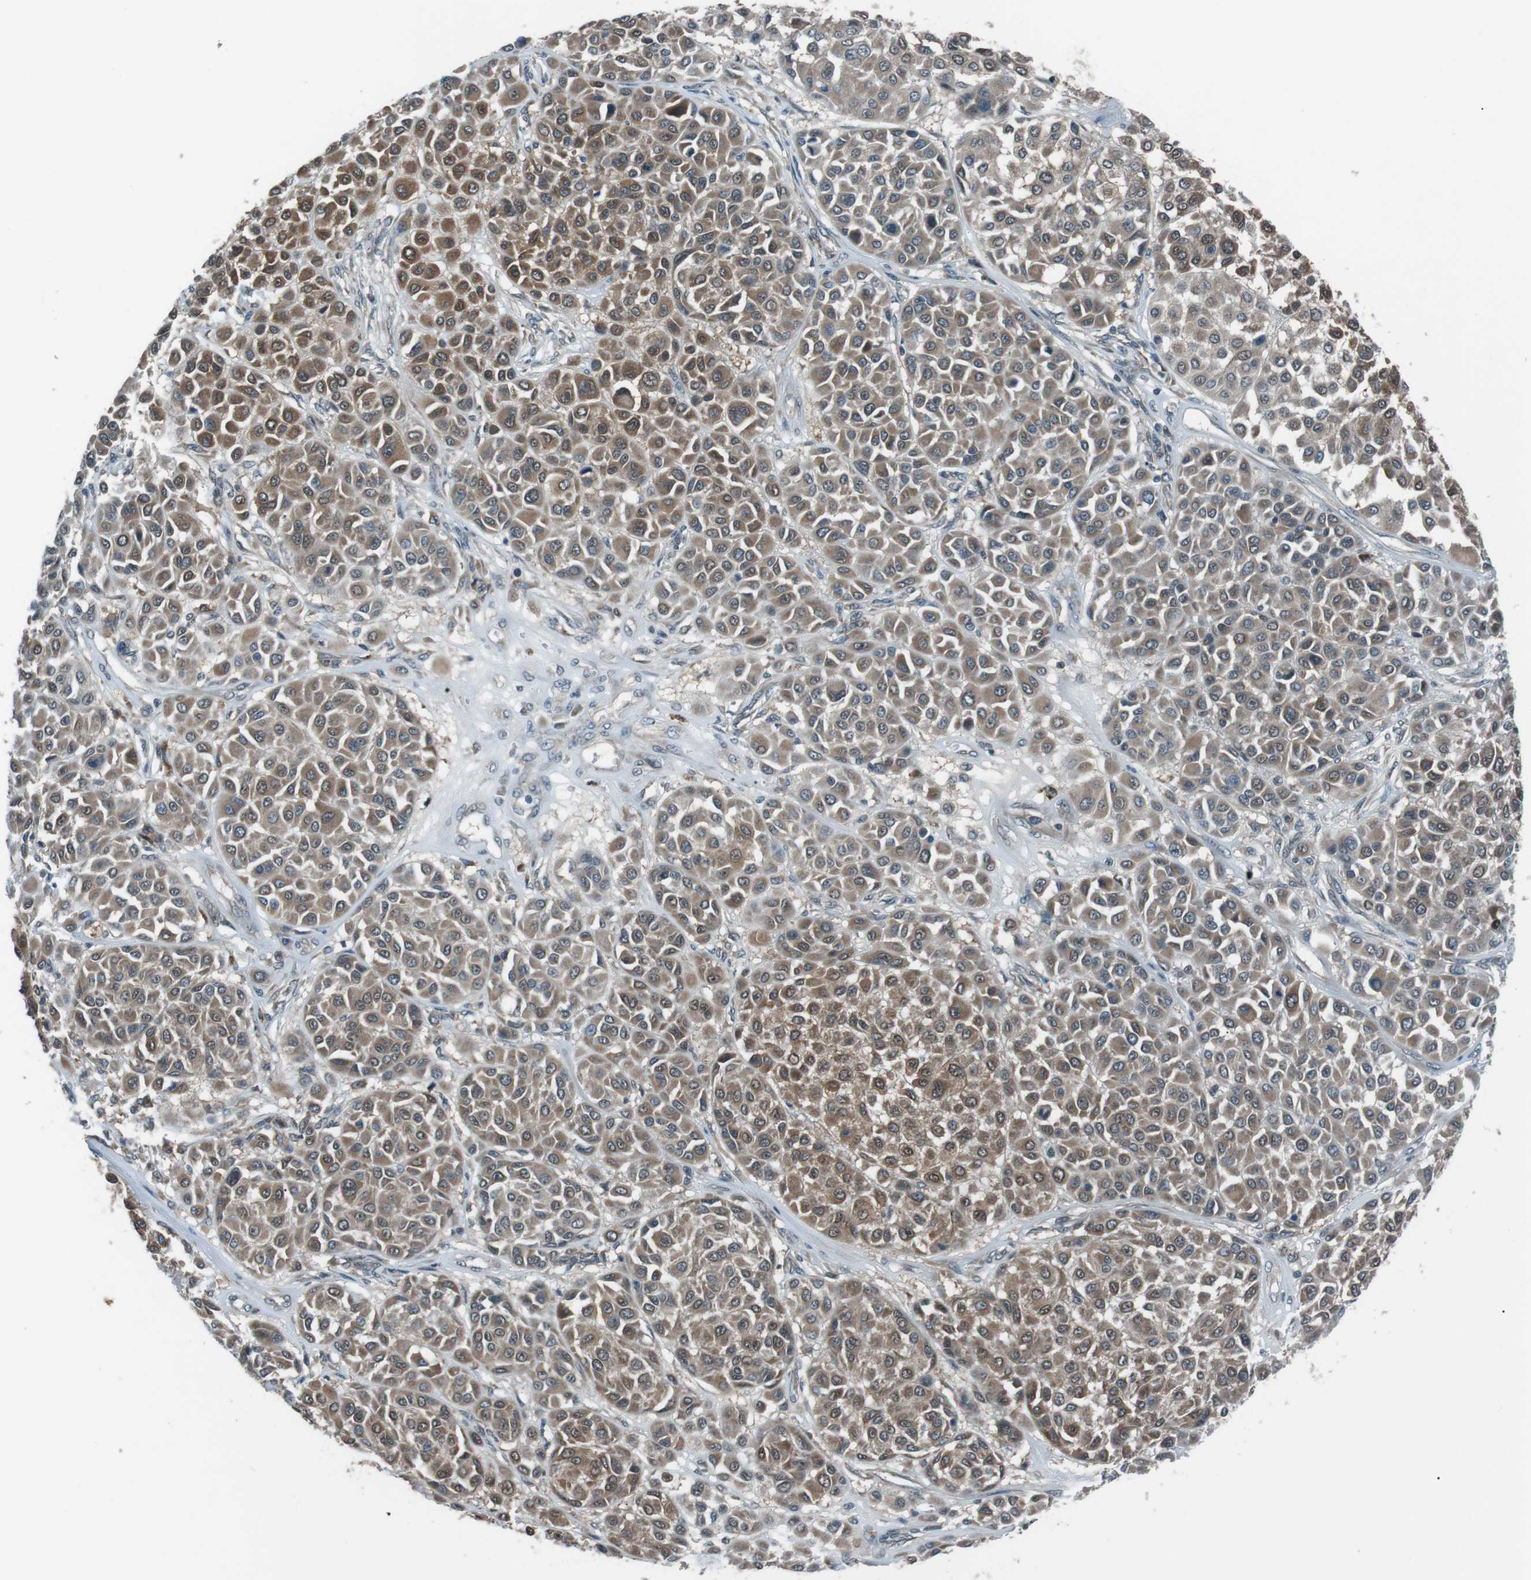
{"staining": {"intensity": "moderate", "quantity": ">75%", "location": "cytoplasmic/membranous"}, "tissue": "melanoma", "cell_type": "Tumor cells", "image_type": "cancer", "snomed": [{"axis": "morphology", "description": "Malignant melanoma, Metastatic site"}, {"axis": "topography", "description": "Soft tissue"}], "caption": "This image exhibits malignant melanoma (metastatic site) stained with immunohistochemistry (IHC) to label a protein in brown. The cytoplasmic/membranous of tumor cells show moderate positivity for the protein. Nuclei are counter-stained blue.", "gene": "LRIG2", "patient": {"sex": "male", "age": 41}}